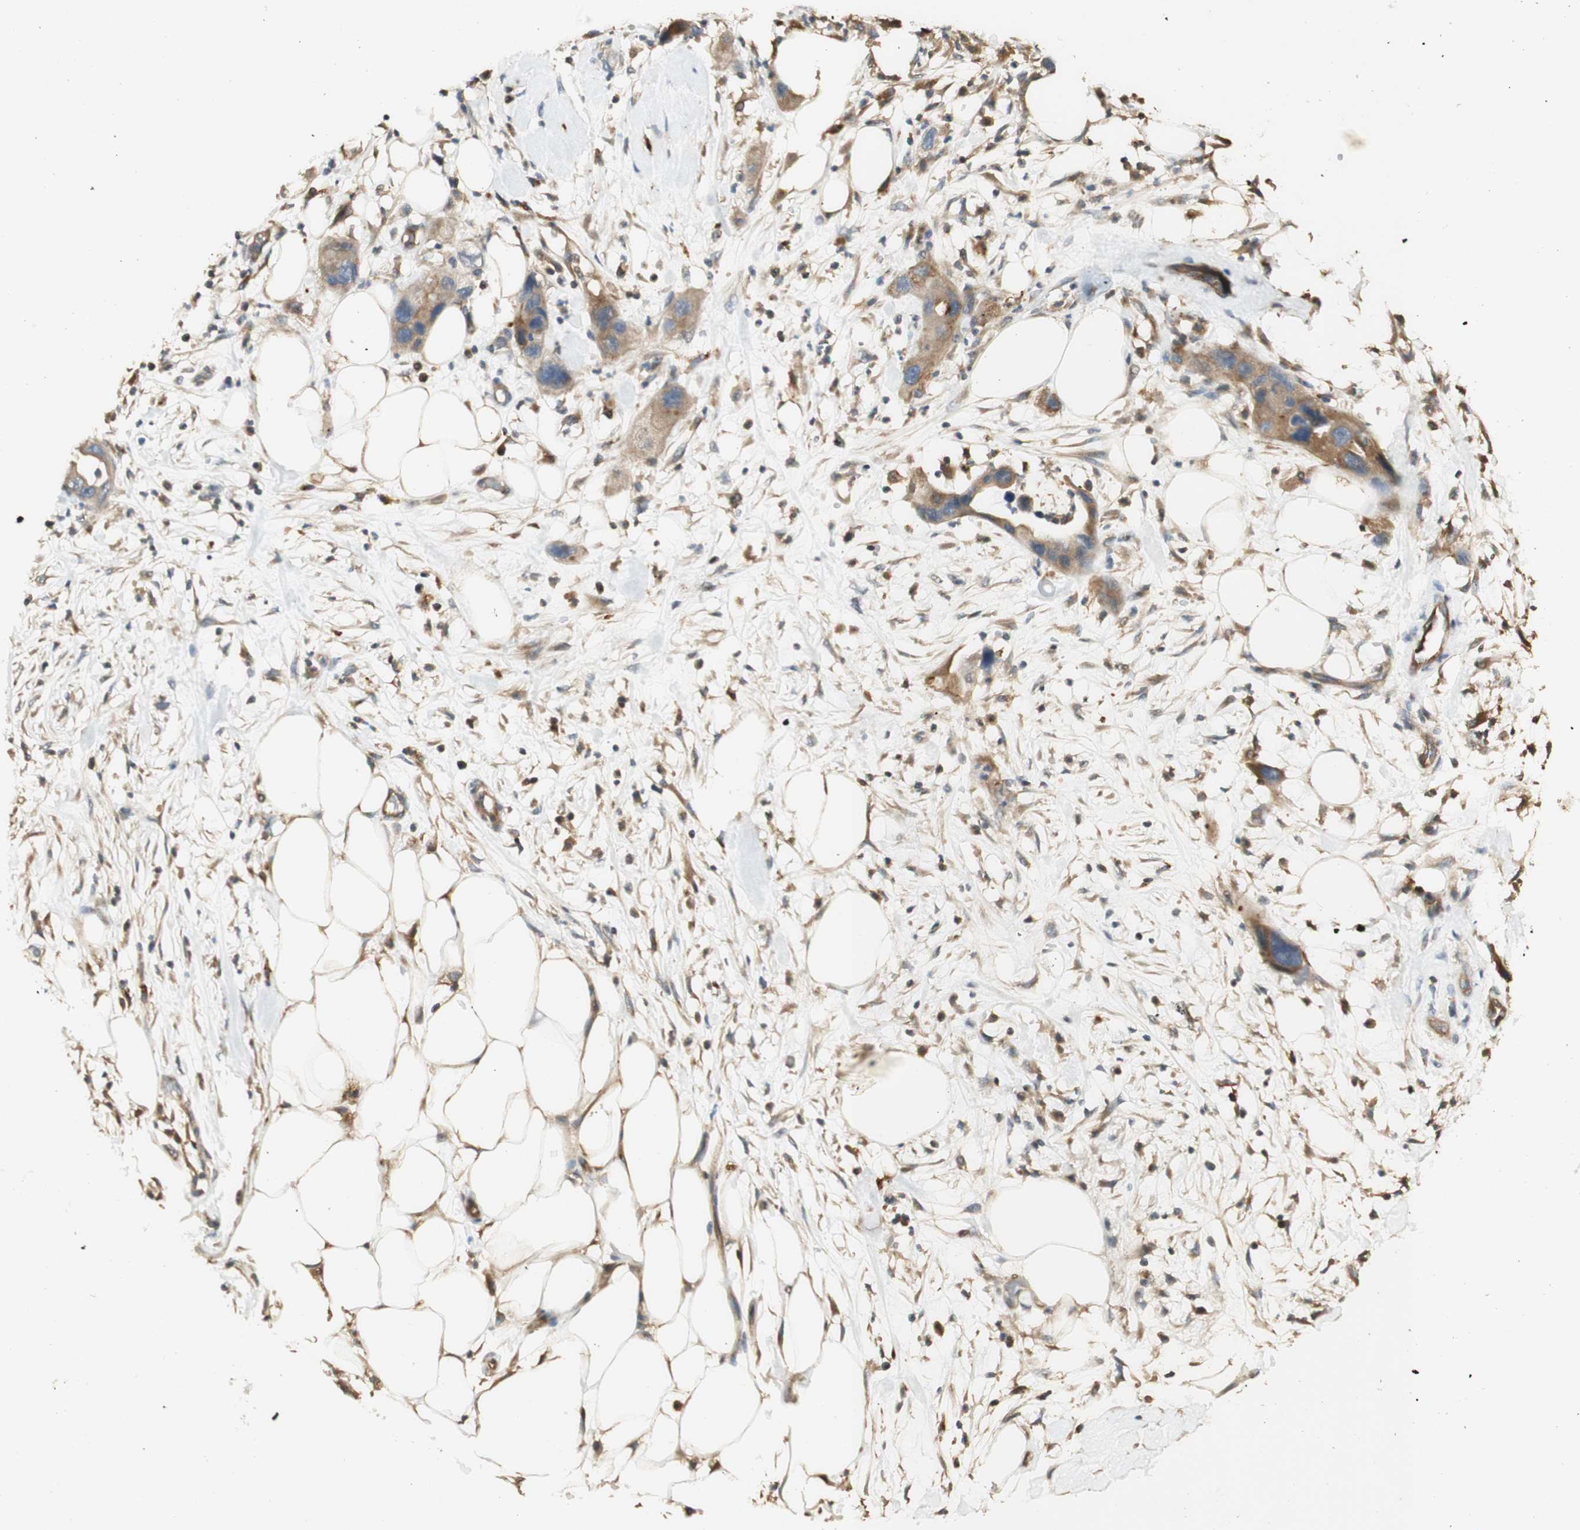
{"staining": {"intensity": "weak", "quantity": ">75%", "location": "cytoplasmic/membranous"}, "tissue": "pancreatic cancer", "cell_type": "Tumor cells", "image_type": "cancer", "snomed": [{"axis": "morphology", "description": "Adenocarcinoma, NOS"}, {"axis": "topography", "description": "Pancreas"}], "caption": "A micrograph showing weak cytoplasmic/membranous staining in about >75% of tumor cells in pancreatic cancer, as visualized by brown immunohistochemical staining.", "gene": "AGER", "patient": {"sex": "female", "age": 71}}